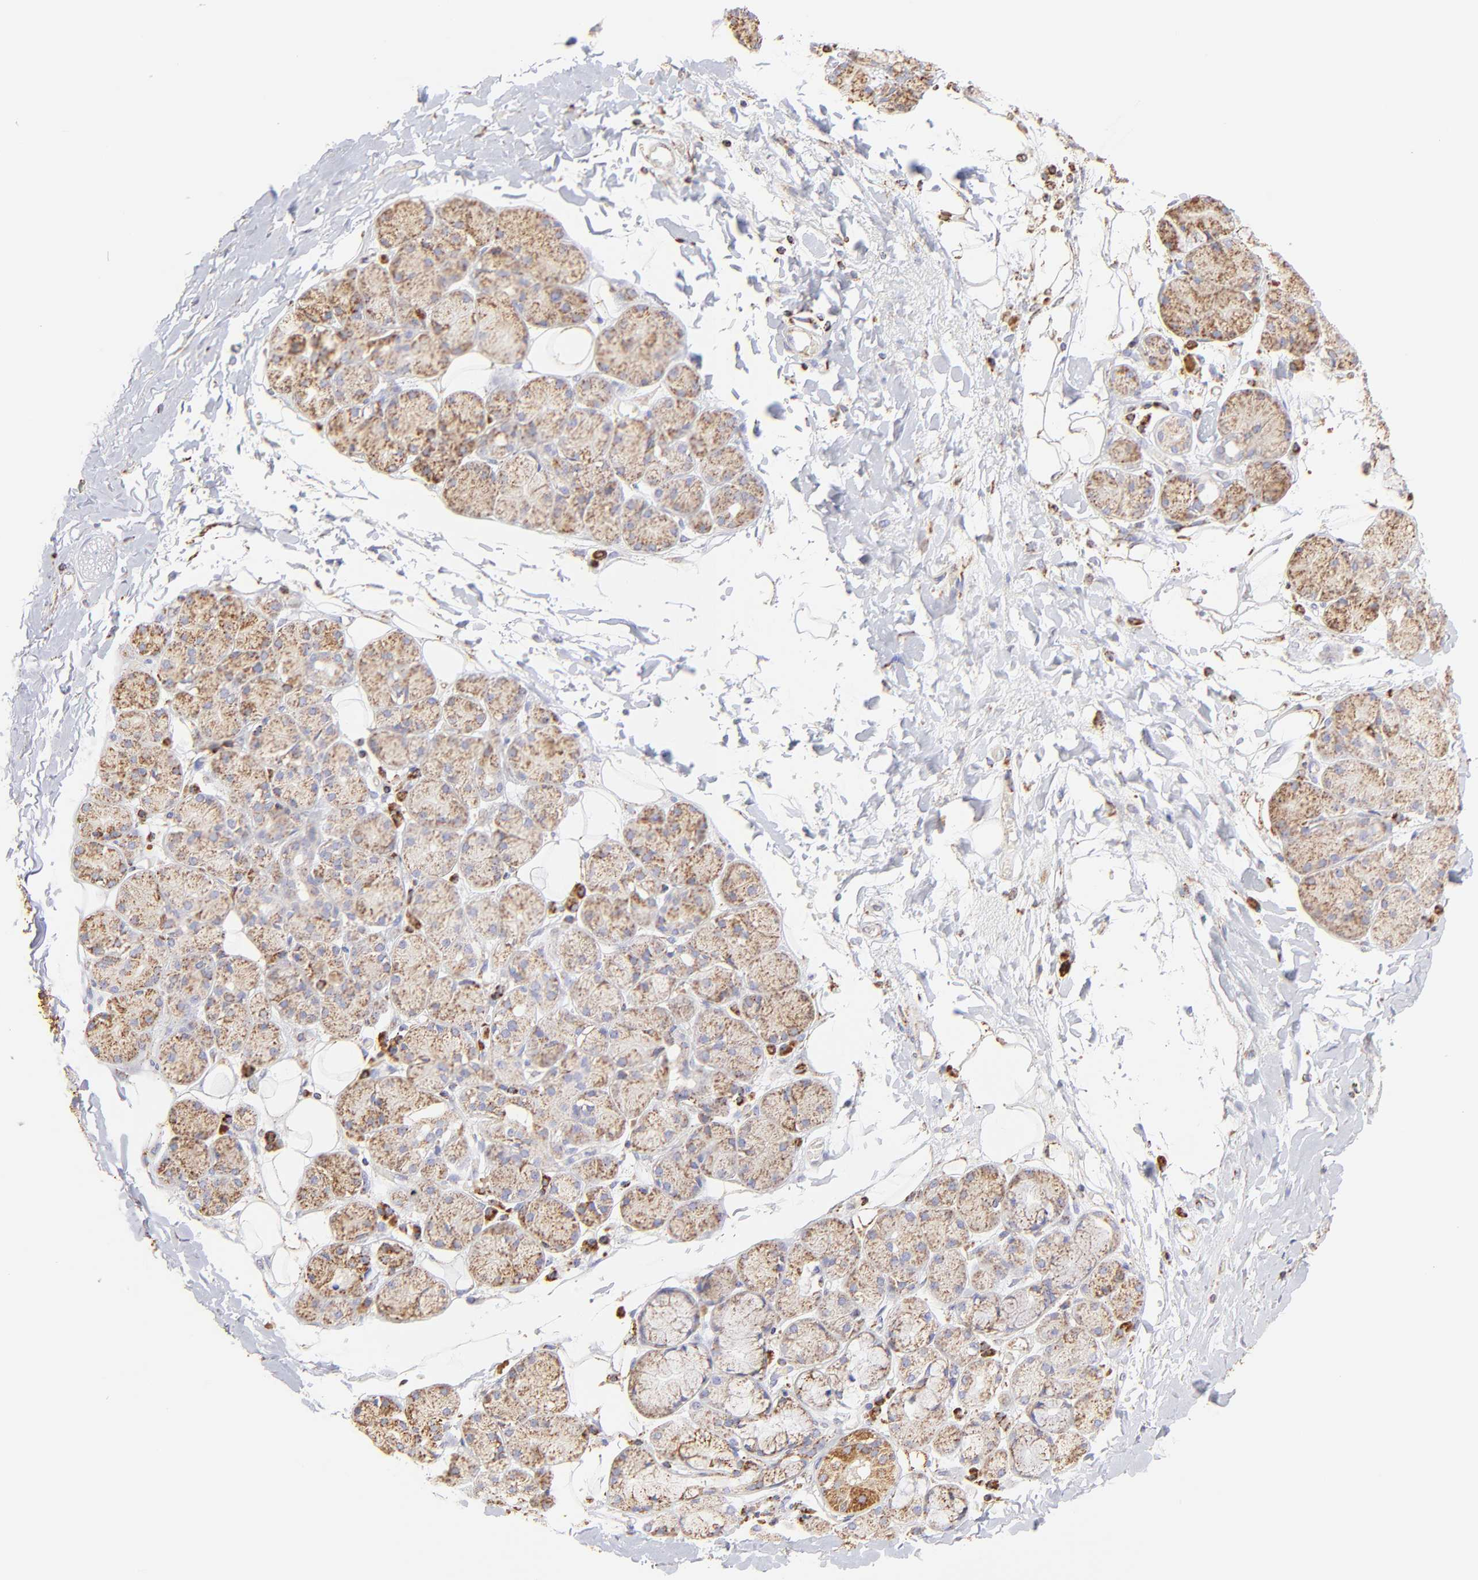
{"staining": {"intensity": "moderate", "quantity": "25%-75%", "location": "cytoplasmic/membranous"}, "tissue": "salivary gland", "cell_type": "Glandular cells", "image_type": "normal", "snomed": [{"axis": "morphology", "description": "Normal tissue, NOS"}, {"axis": "topography", "description": "Skeletal muscle"}, {"axis": "topography", "description": "Oral tissue"}, {"axis": "topography", "description": "Salivary gland"}, {"axis": "topography", "description": "Peripheral nerve tissue"}], "caption": "A histopathology image showing moderate cytoplasmic/membranous expression in about 25%-75% of glandular cells in benign salivary gland, as visualized by brown immunohistochemical staining.", "gene": "ECH1", "patient": {"sex": "male", "age": 54}}